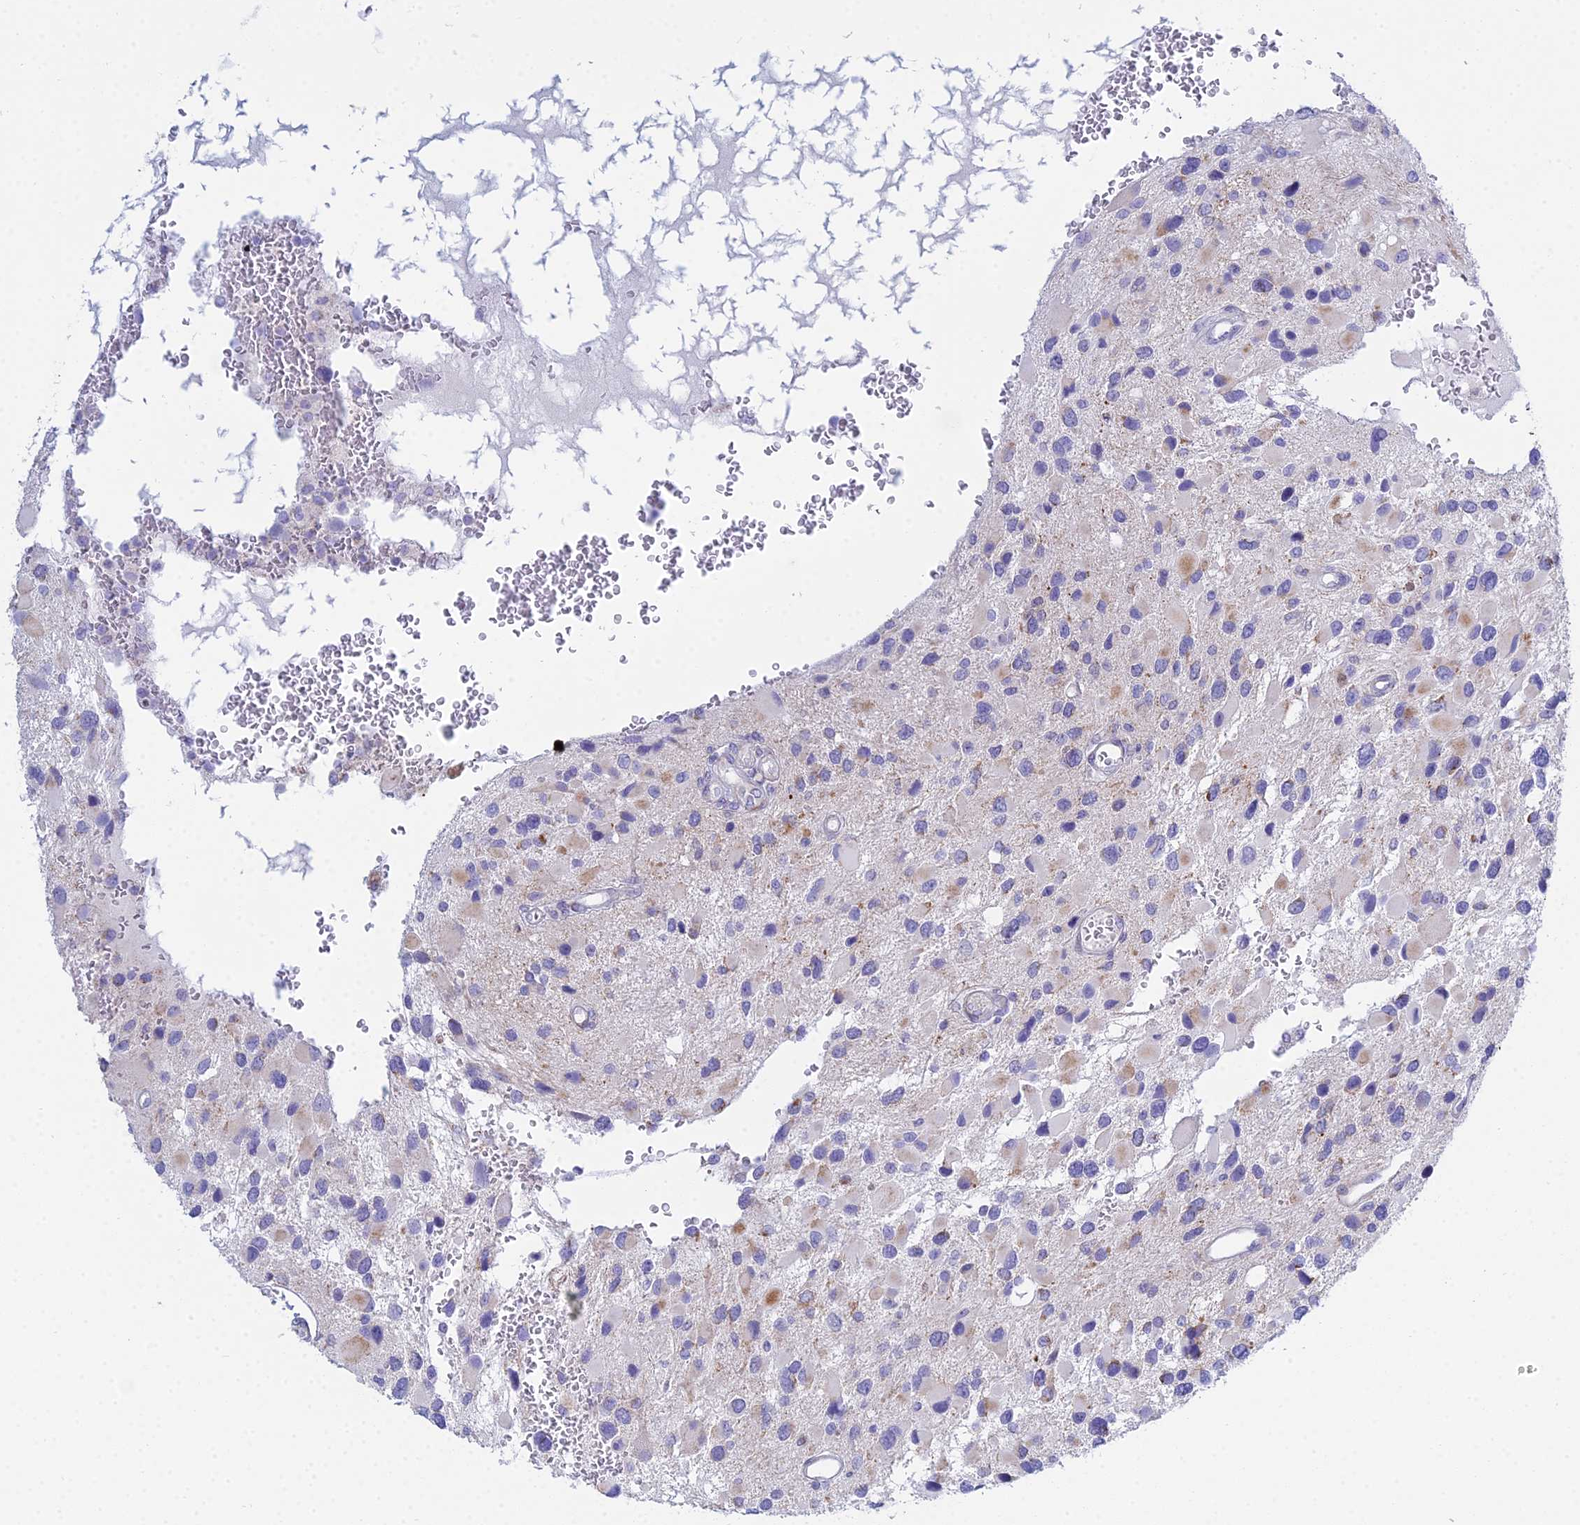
{"staining": {"intensity": "weak", "quantity": "<25%", "location": "cytoplasmic/membranous"}, "tissue": "glioma", "cell_type": "Tumor cells", "image_type": "cancer", "snomed": [{"axis": "morphology", "description": "Glioma, malignant, High grade"}, {"axis": "topography", "description": "Brain"}], "caption": "Human malignant high-grade glioma stained for a protein using IHC shows no expression in tumor cells.", "gene": "PRR13", "patient": {"sex": "male", "age": 53}}